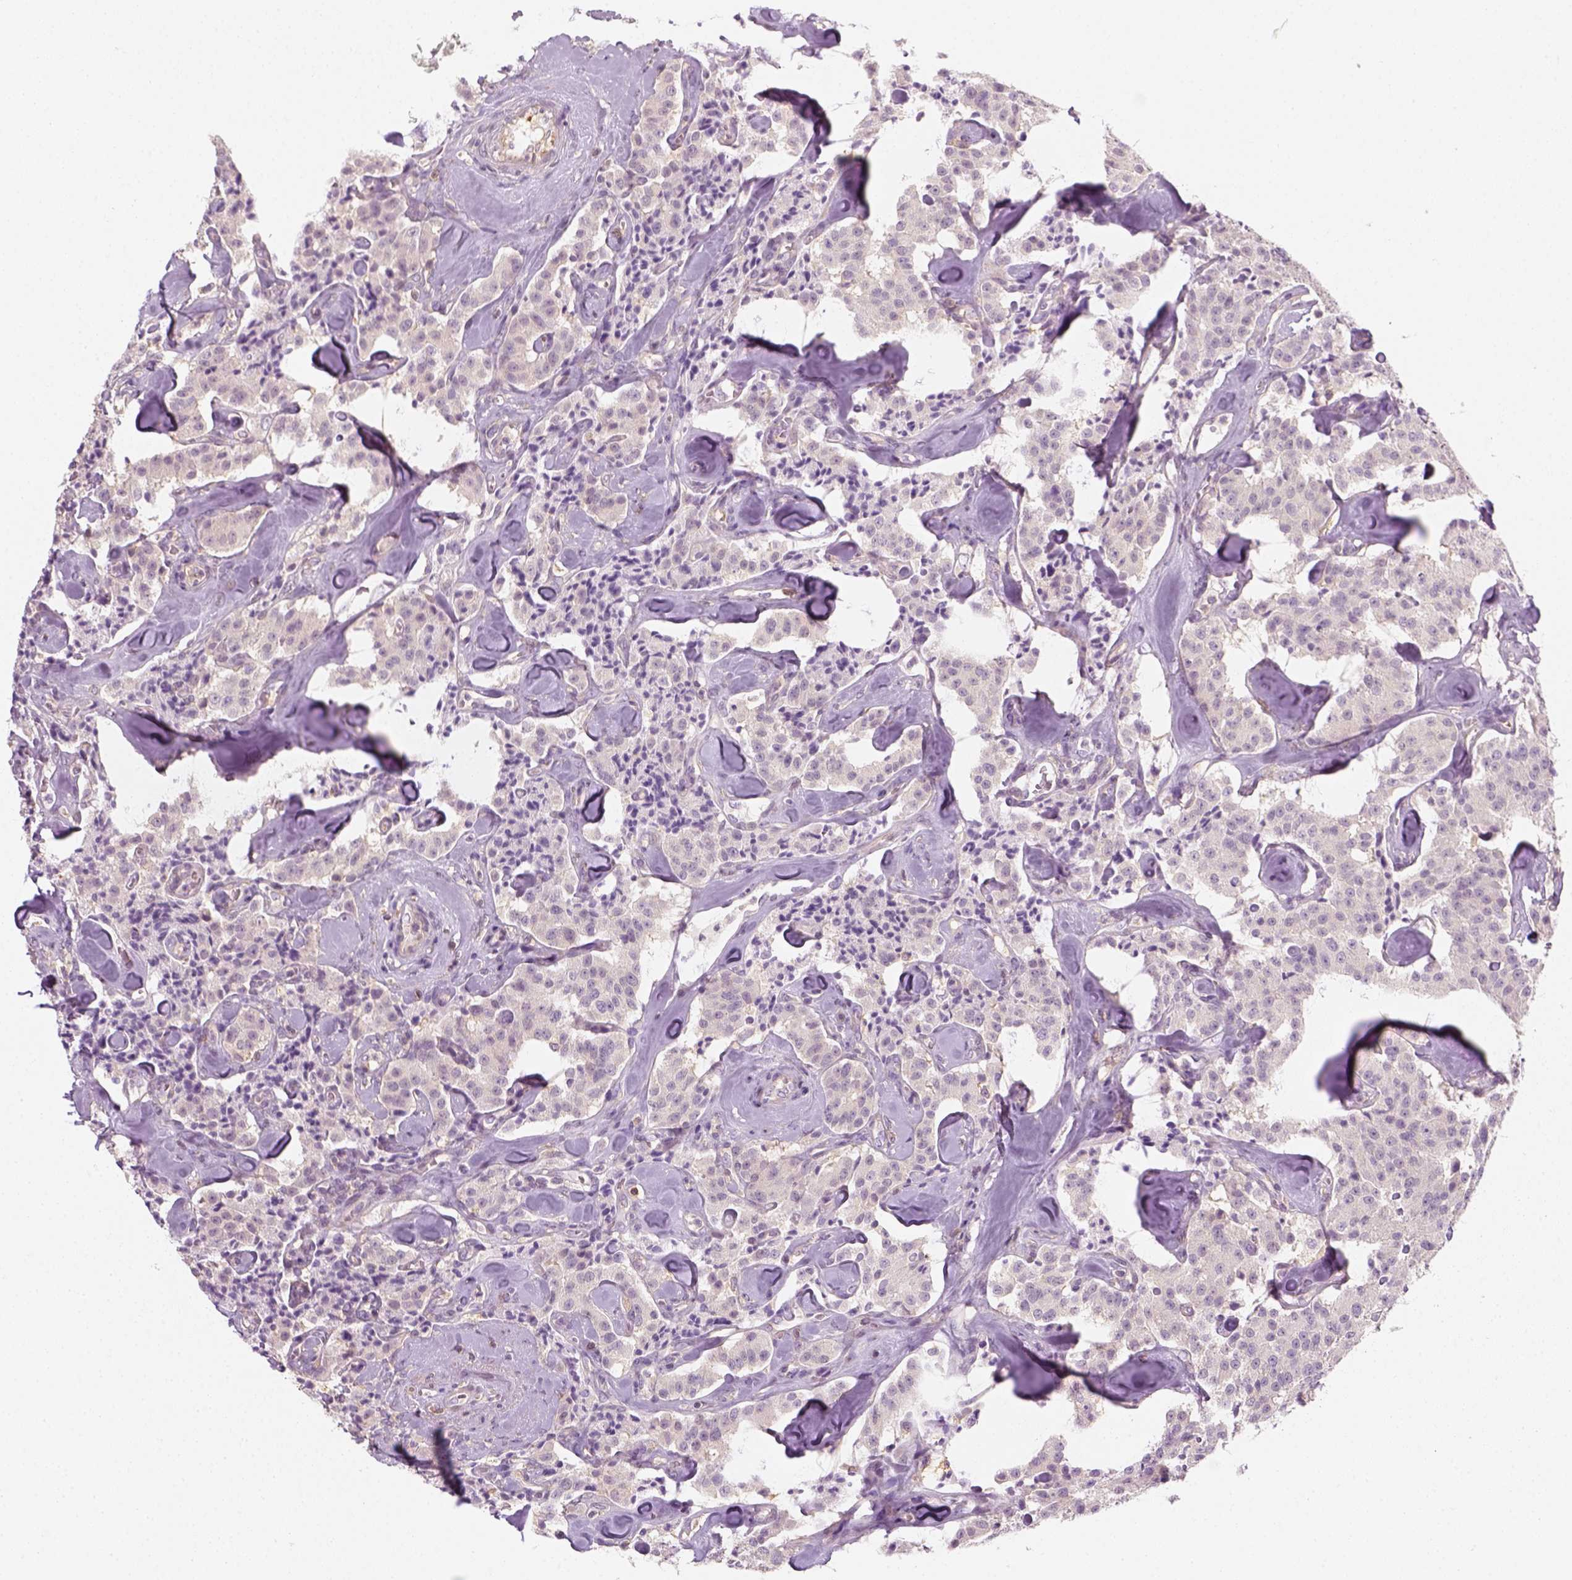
{"staining": {"intensity": "negative", "quantity": "none", "location": "none"}, "tissue": "carcinoid", "cell_type": "Tumor cells", "image_type": "cancer", "snomed": [{"axis": "morphology", "description": "Carcinoid, malignant, NOS"}, {"axis": "topography", "description": "Pancreas"}], "caption": "High magnification brightfield microscopy of carcinoid stained with DAB (brown) and counterstained with hematoxylin (blue): tumor cells show no significant expression.", "gene": "EPHB1", "patient": {"sex": "male", "age": 41}}